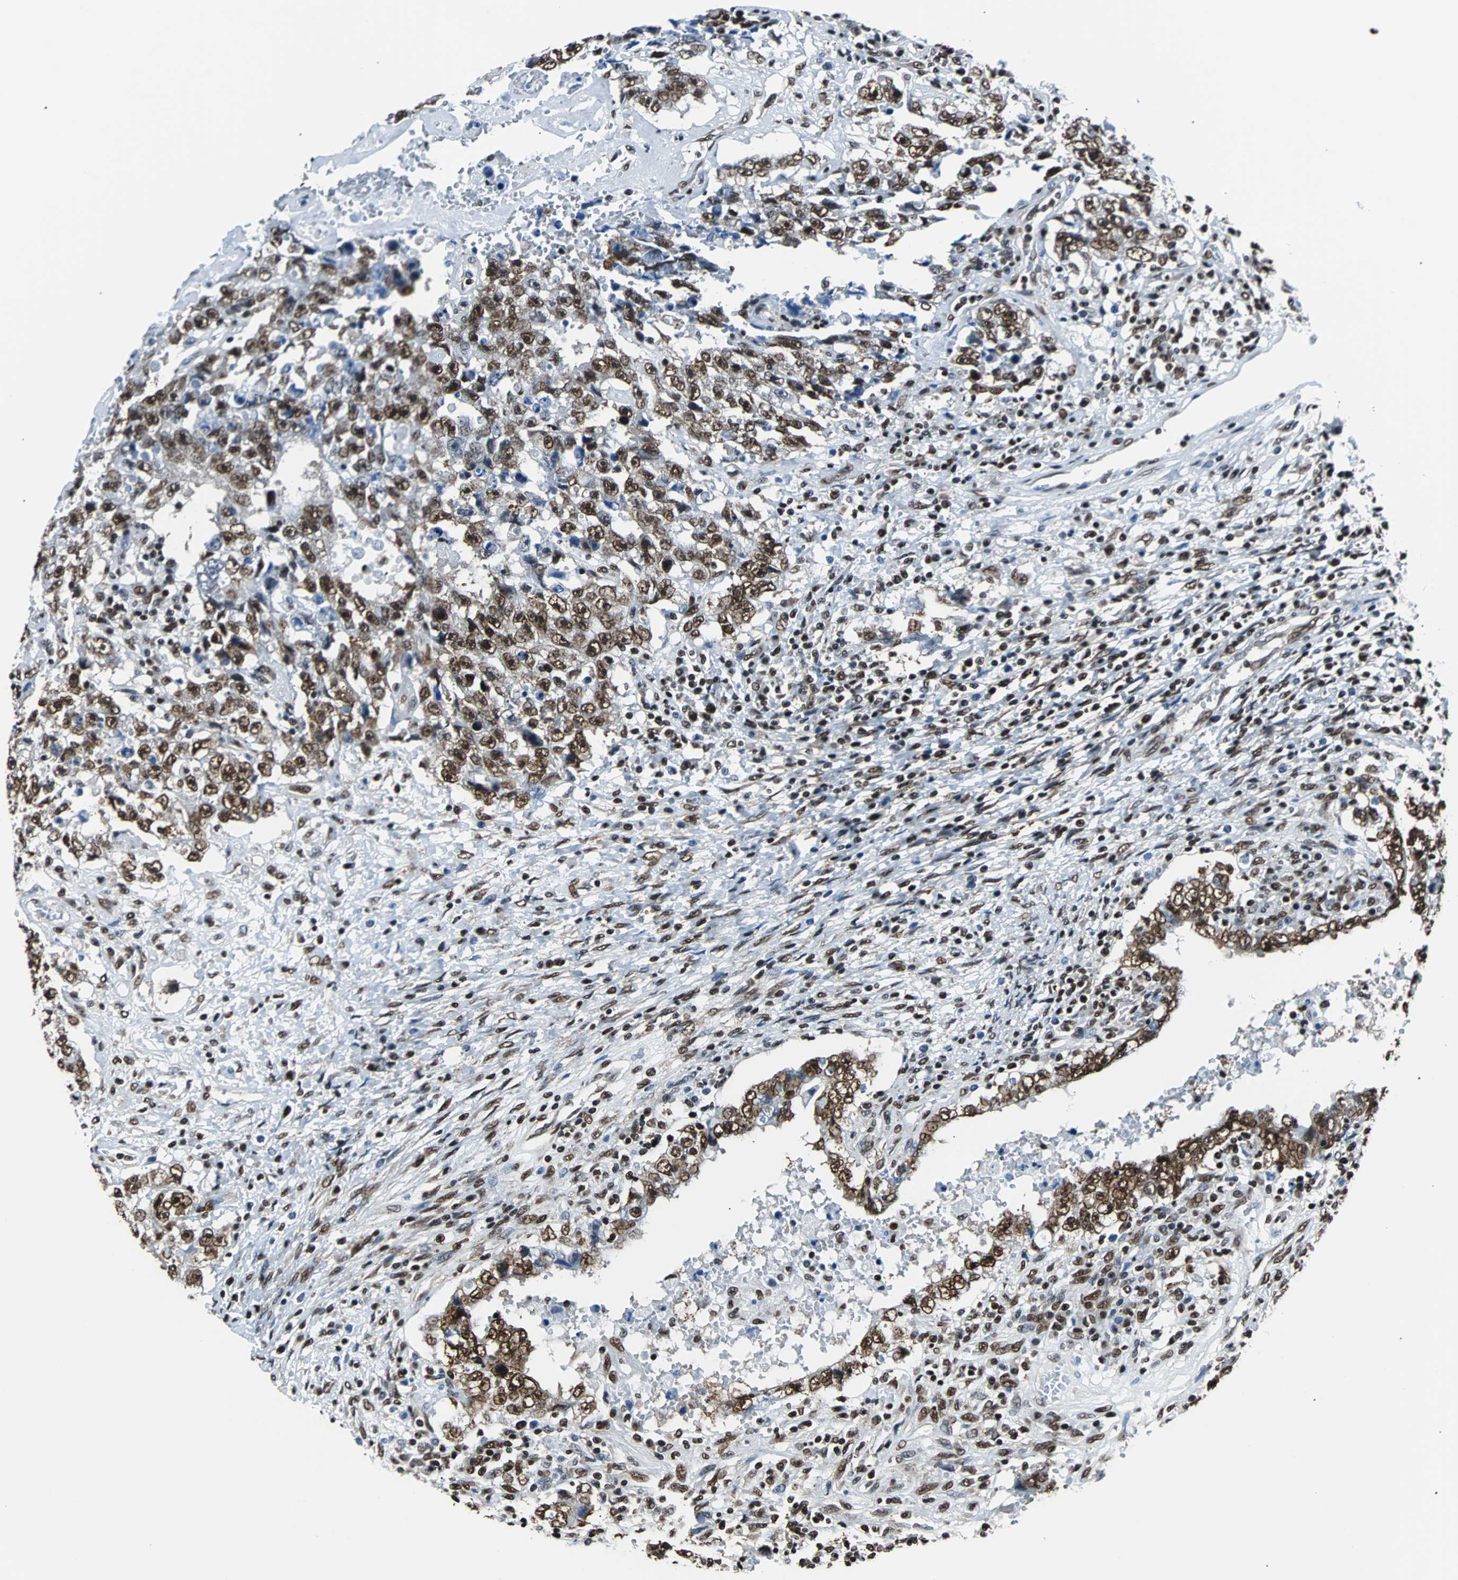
{"staining": {"intensity": "strong", "quantity": ">75%", "location": "nuclear"}, "tissue": "testis cancer", "cell_type": "Tumor cells", "image_type": "cancer", "snomed": [{"axis": "morphology", "description": "Carcinoma, Embryonal, NOS"}, {"axis": "topography", "description": "Testis"}], "caption": "This is an image of immunohistochemistry staining of testis embryonal carcinoma, which shows strong expression in the nuclear of tumor cells.", "gene": "FUBP1", "patient": {"sex": "male", "age": 26}}